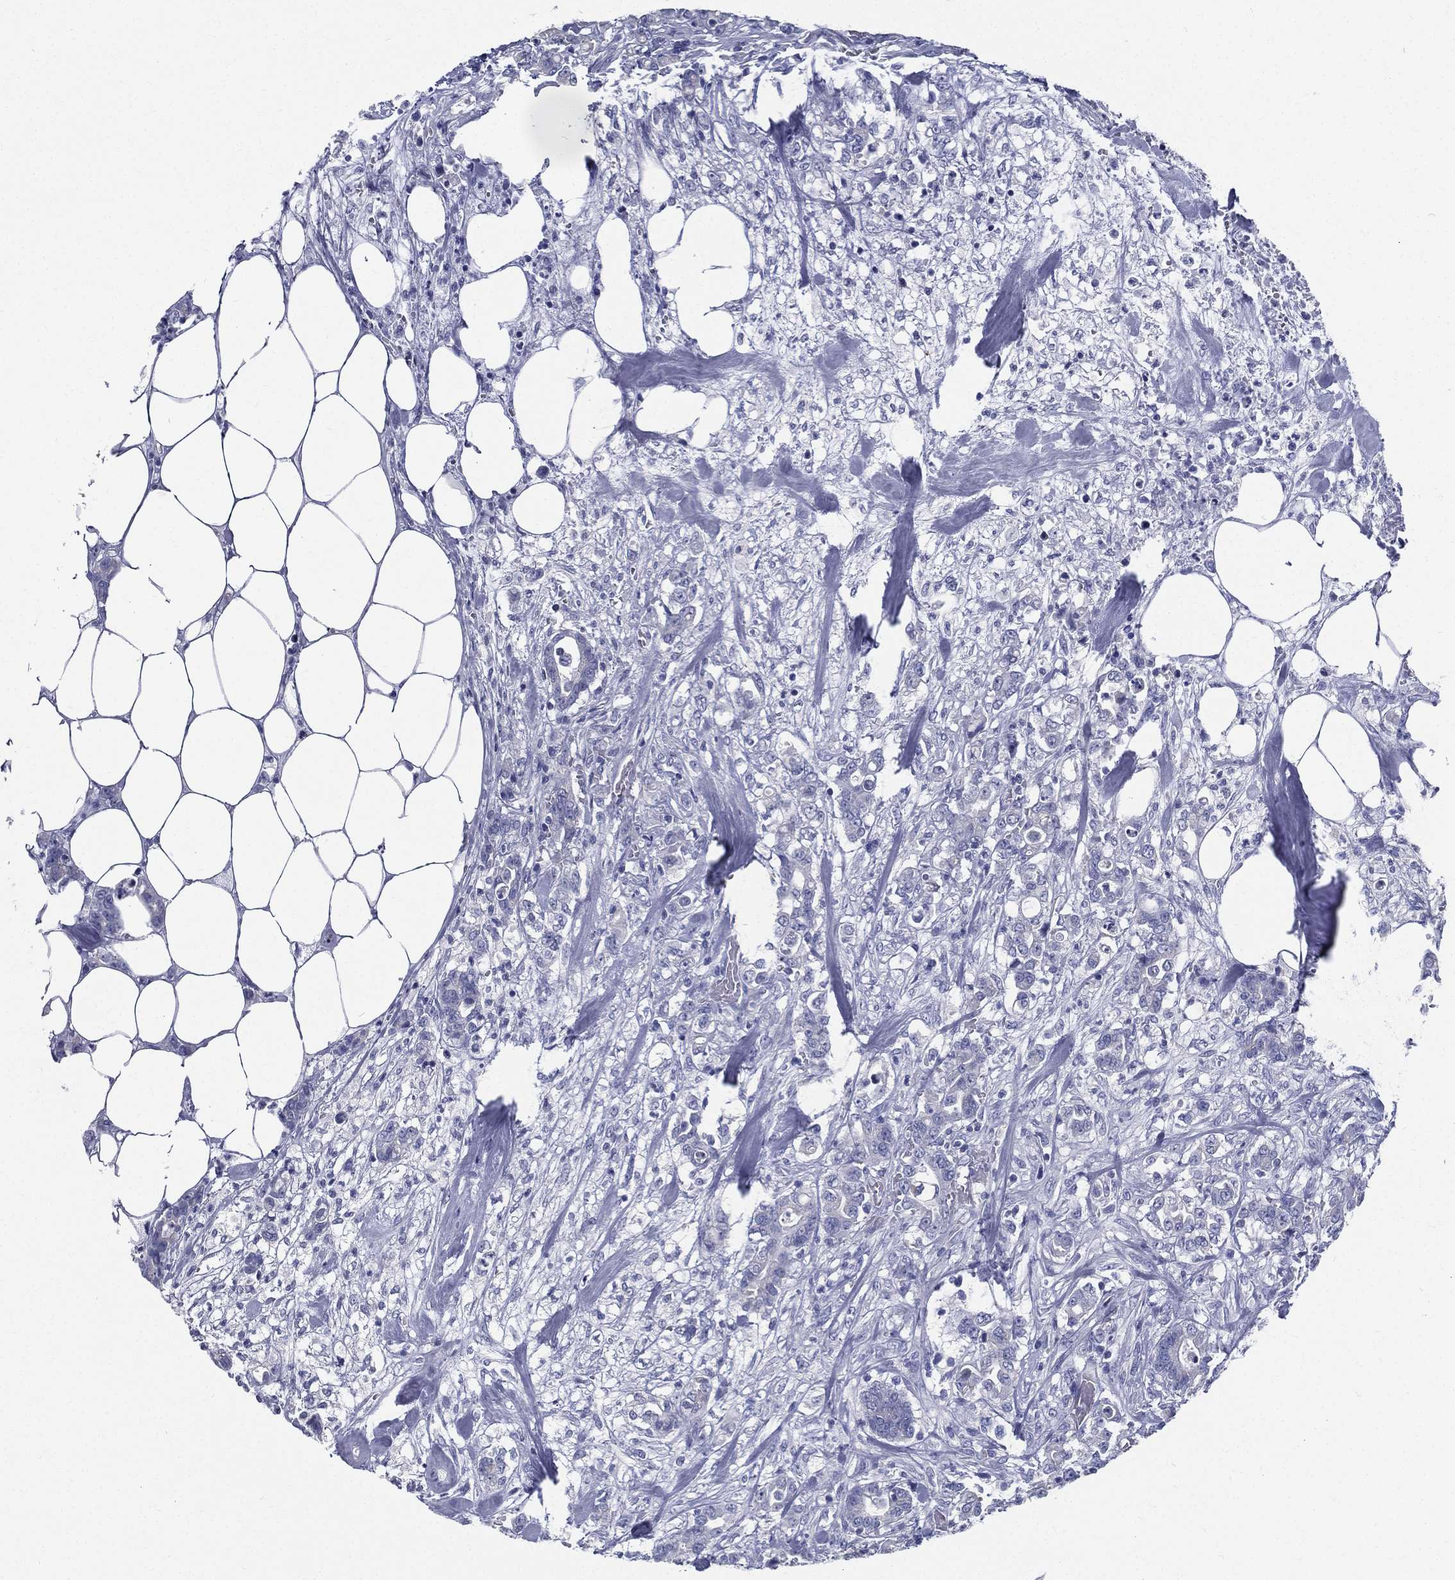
{"staining": {"intensity": "negative", "quantity": "none", "location": "none"}, "tissue": "colorectal cancer", "cell_type": "Tumor cells", "image_type": "cancer", "snomed": [{"axis": "morphology", "description": "Adenocarcinoma, NOS"}, {"axis": "topography", "description": "Colon"}], "caption": "This is a micrograph of immunohistochemistry staining of colorectal cancer (adenocarcinoma), which shows no positivity in tumor cells.", "gene": "RSPH4A", "patient": {"sex": "female", "age": 69}}